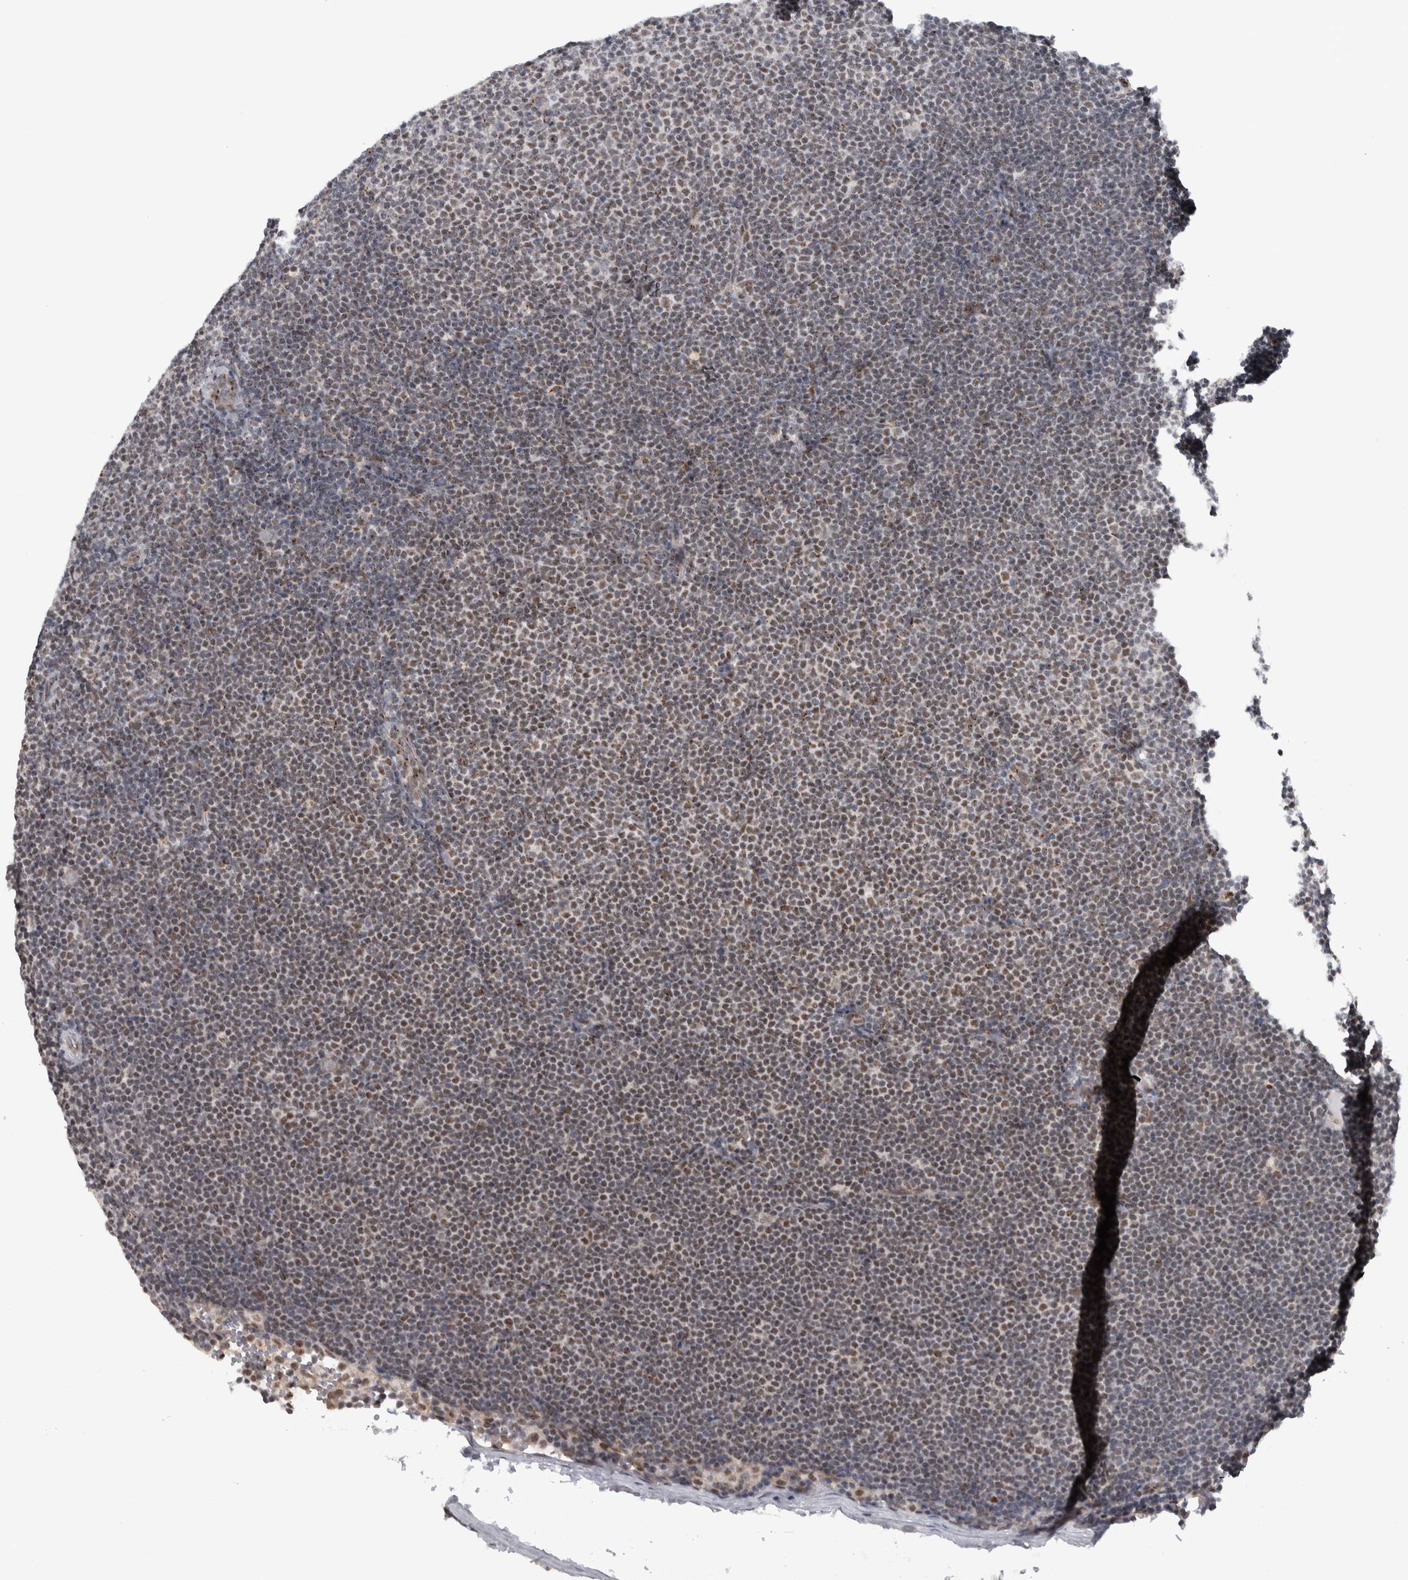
{"staining": {"intensity": "weak", "quantity": "25%-75%", "location": "nuclear"}, "tissue": "lymphoma", "cell_type": "Tumor cells", "image_type": "cancer", "snomed": [{"axis": "morphology", "description": "Malignant lymphoma, non-Hodgkin's type, Low grade"}, {"axis": "topography", "description": "Lymph node"}], "caption": "Brown immunohistochemical staining in human low-grade malignant lymphoma, non-Hodgkin's type exhibits weak nuclear expression in about 25%-75% of tumor cells. Using DAB (3,3'-diaminobenzidine) (brown) and hematoxylin (blue) stains, captured at high magnification using brightfield microscopy.", "gene": "ZMYND8", "patient": {"sex": "female", "age": 53}}